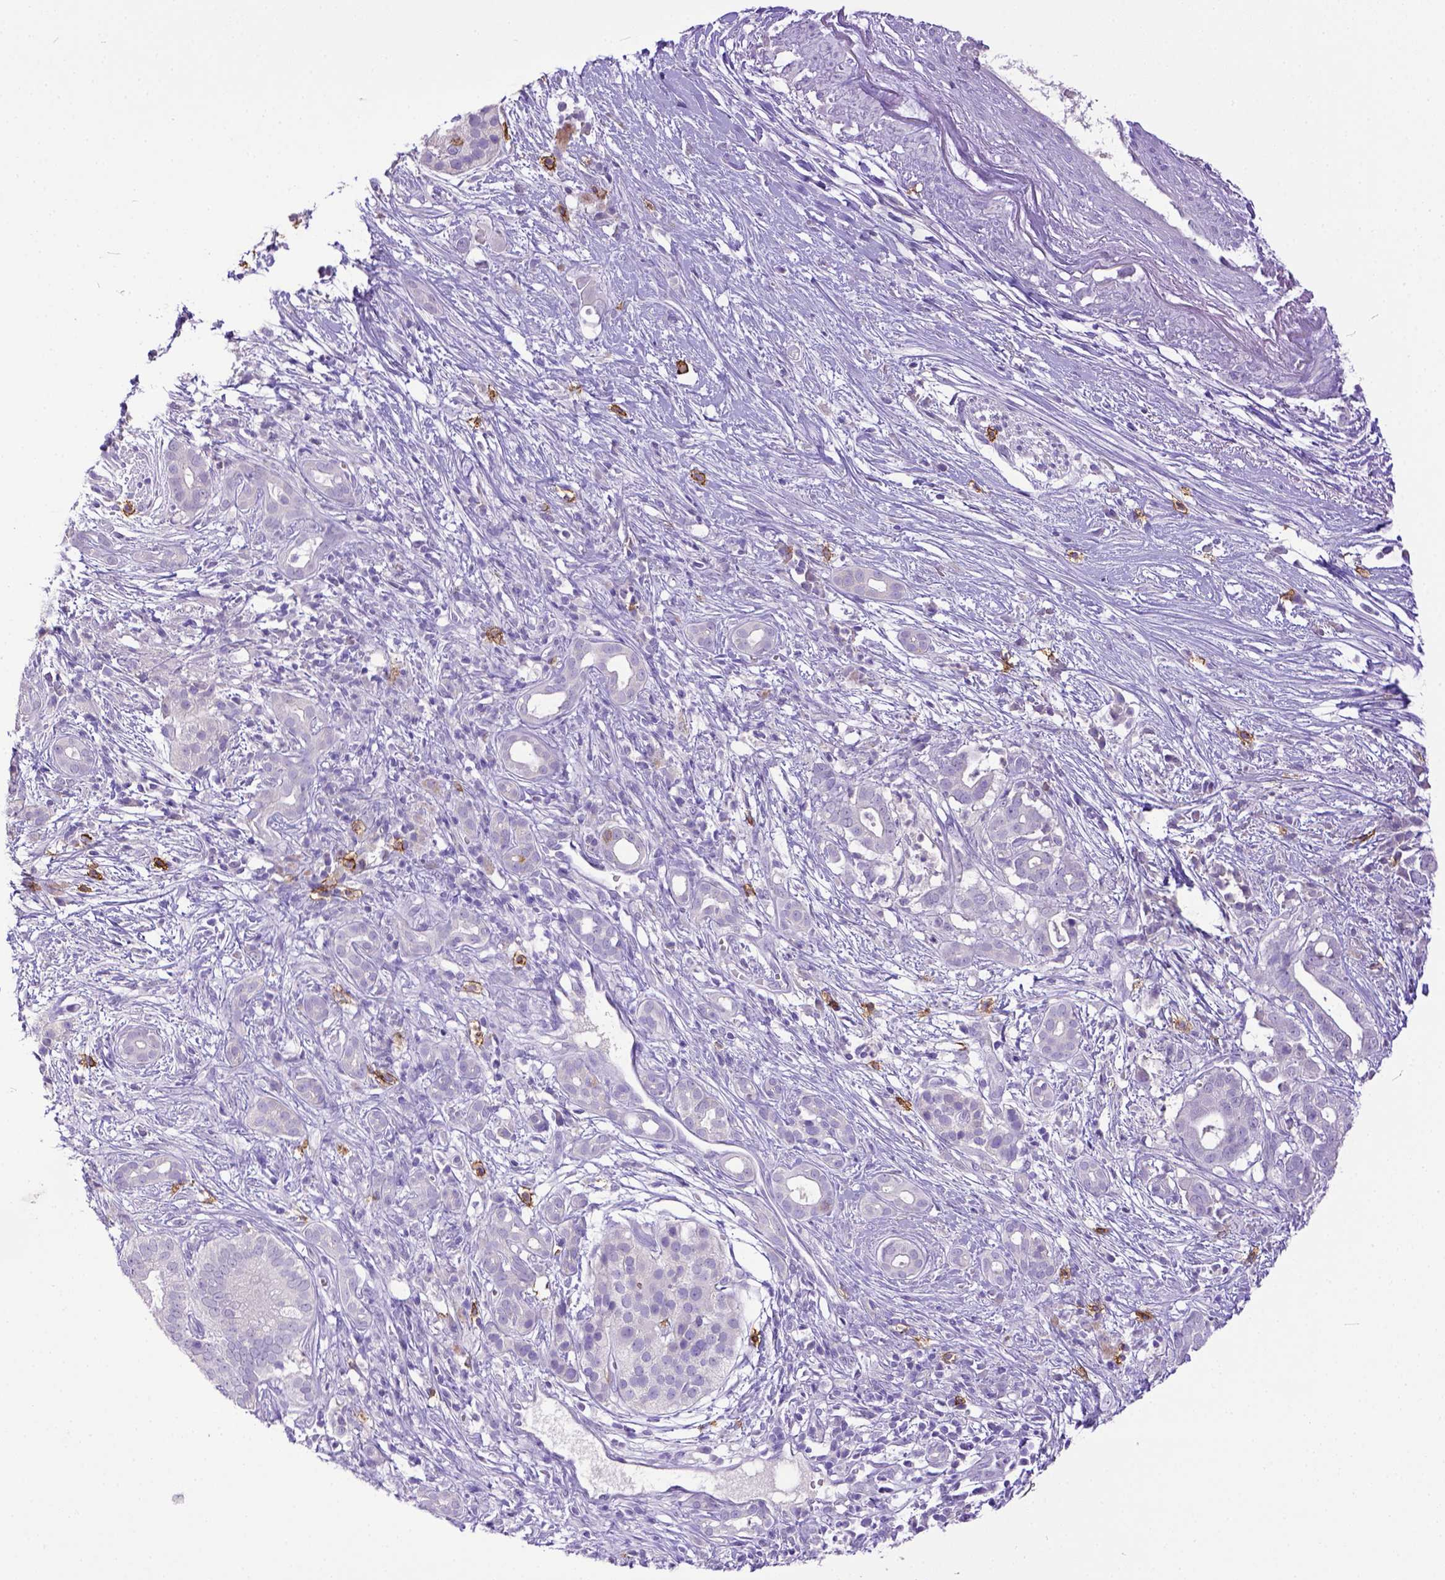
{"staining": {"intensity": "negative", "quantity": "none", "location": "none"}, "tissue": "pancreatic cancer", "cell_type": "Tumor cells", "image_type": "cancer", "snomed": [{"axis": "morphology", "description": "Adenocarcinoma, NOS"}, {"axis": "topography", "description": "Pancreas"}], "caption": "IHC photomicrograph of human adenocarcinoma (pancreatic) stained for a protein (brown), which shows no positivity in tumor cells.", "gene": "KIT", "patient": {"sex": "male", "age": 61}}